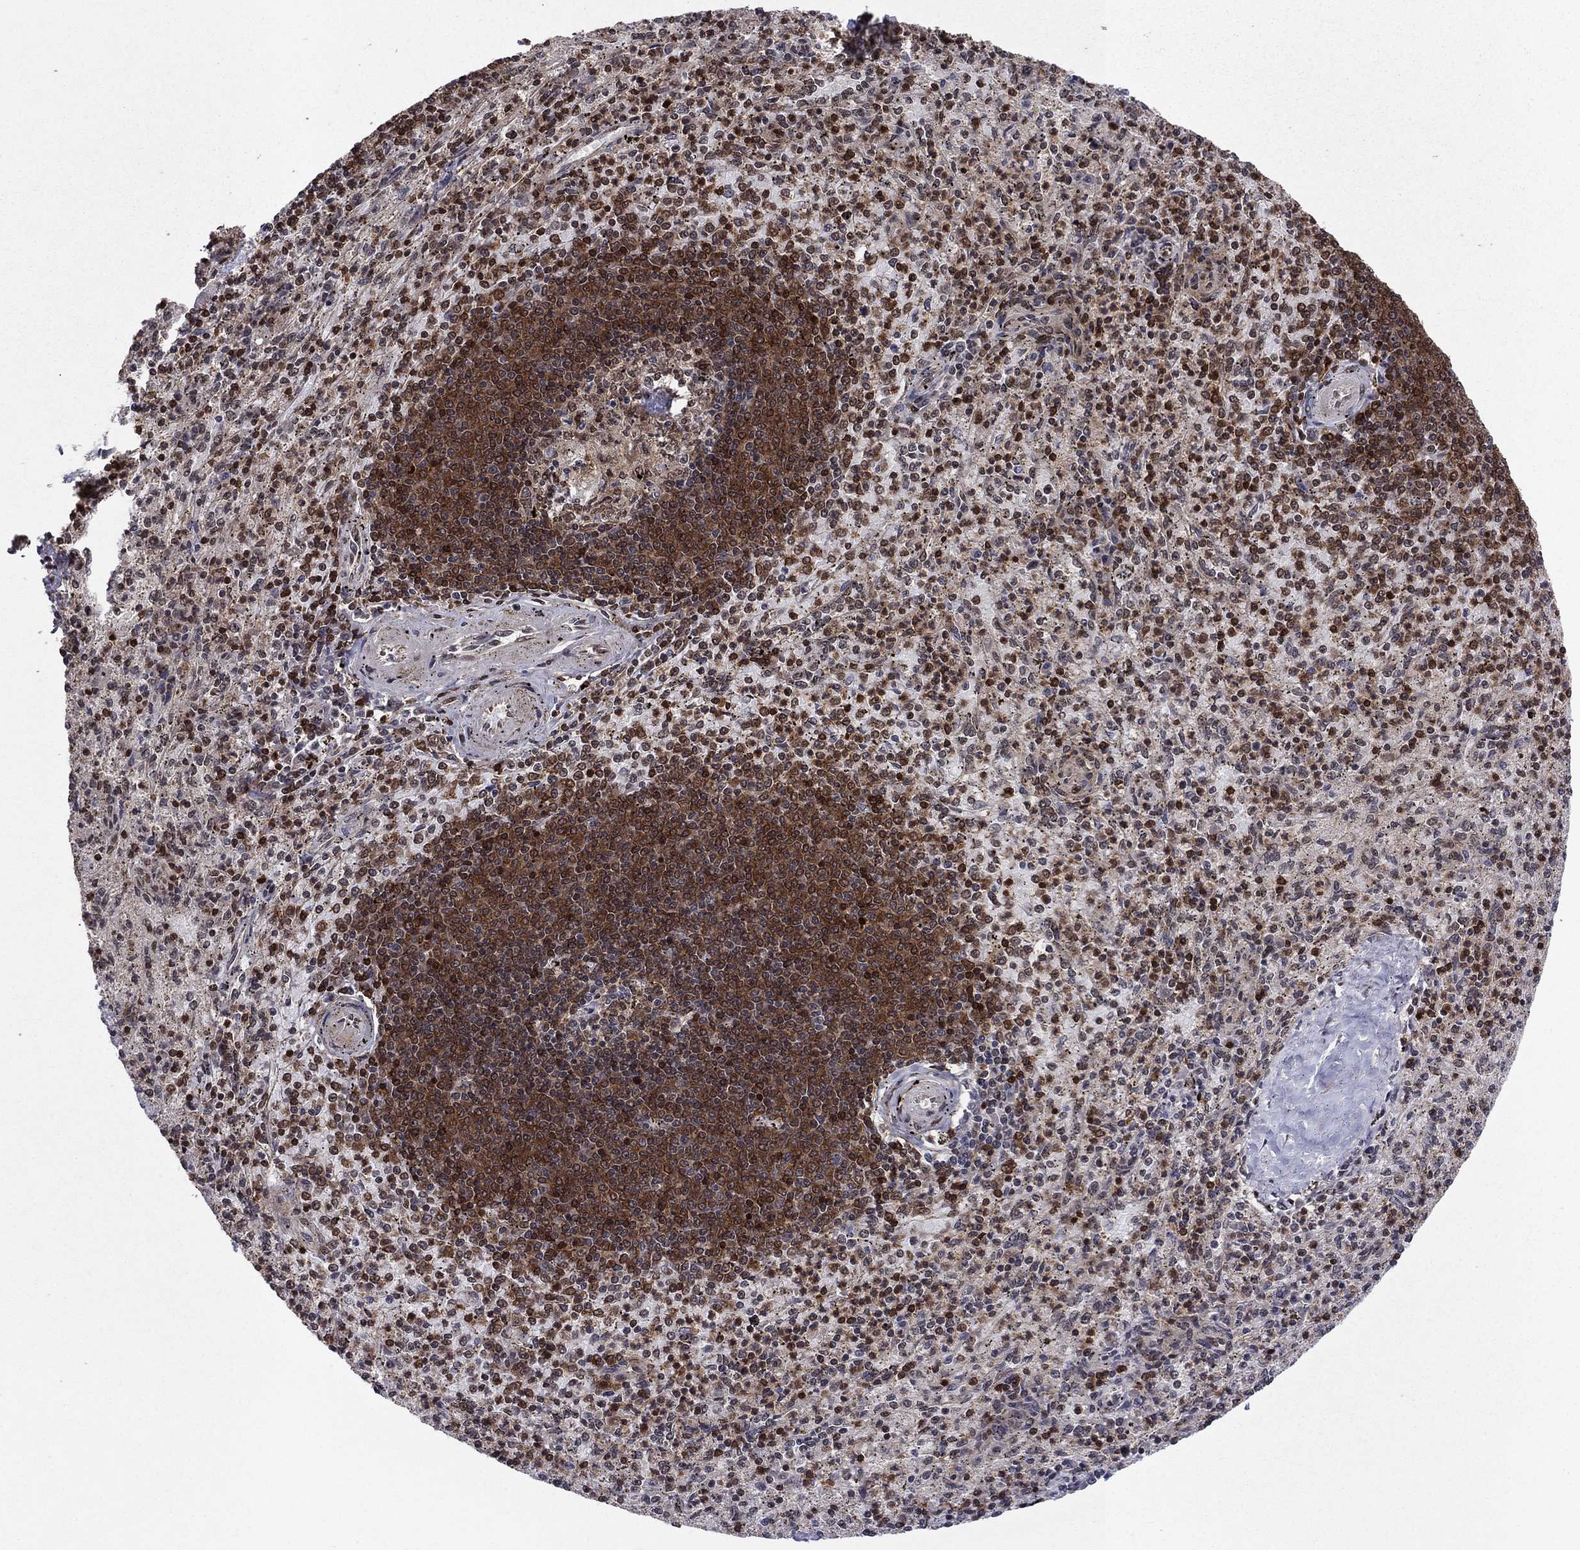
{"staining": {"intensity": "strong", "quantity": "<25%", "location": "nuclear"}, "tissue": "spleen", "cell_type": "Cells in red pulp", "image_type": "normal", "snomed": [{"axis": "morphology", "description": "Normal tissue, NOS"}, {"axis": "topography", "description": "Spleen"}], "caption": "An immunohistochemistry photomicrograph of benign tissue is shown. Protein staining in brown labels strong nuclear positivity in spleen within cells in red pulp.", "gene": "SSX2IP", "patient": {"sex": "male", "age": 60}}